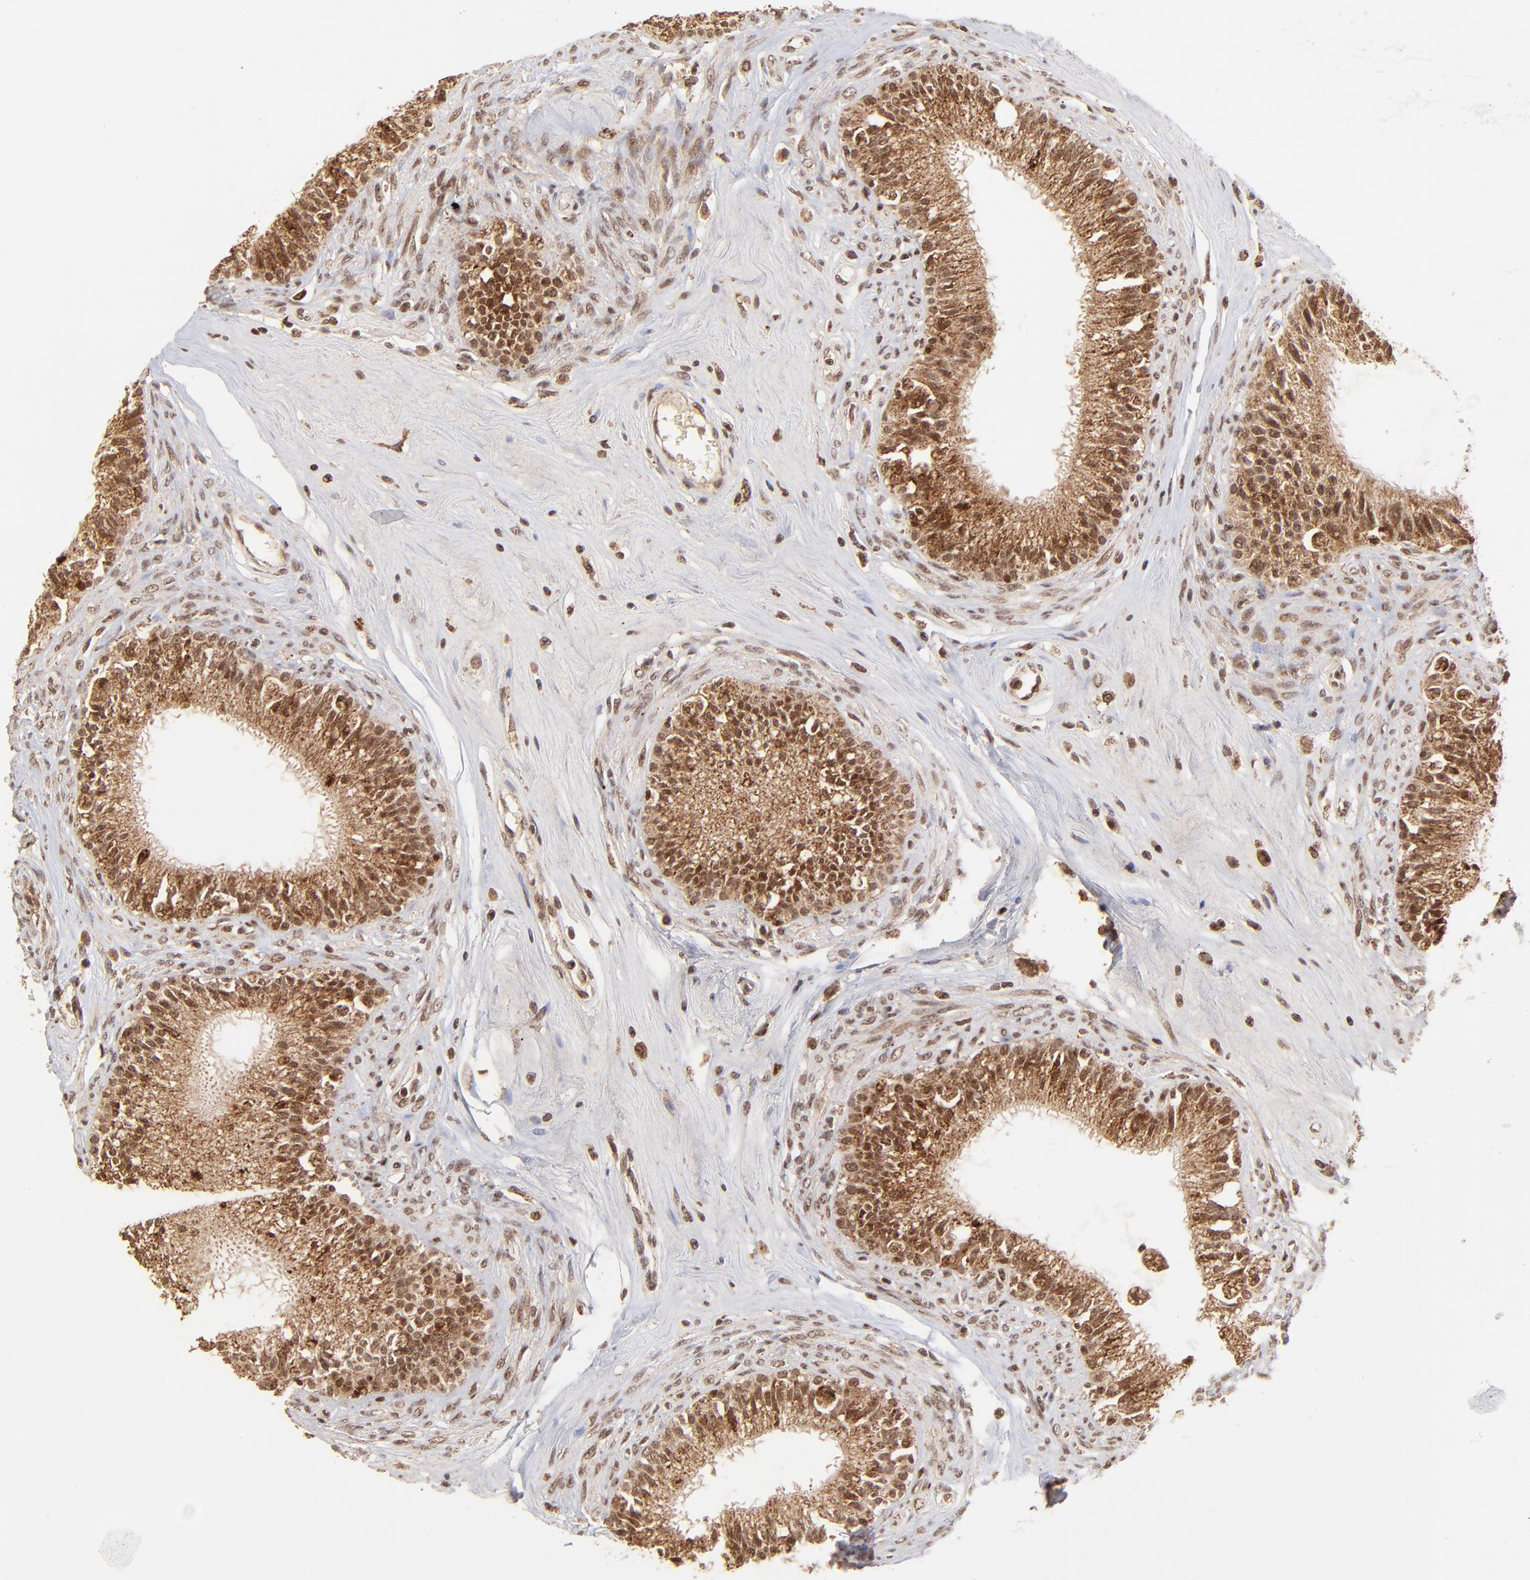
{"staining": {"intensity": "strong", "quantity": ">75%", "location": "cytoplasmic/membranous,nuclear"}, "tissue": "epididymis", "cell_type": "Glandular cells", "image_type": "normal", "snomed": [{"axis": "morphology", "description": "Normal tissue, NOS"}, {"axis": "morphology", "description": "Inflammation, NOS"}, {"axis": "topography", "description": "Epididymis"}], "caption": "Protein analysis of normal epididymis shows strong cytoplasmic/membranous,nuclear staining in approximately >75% of glandular cells.", "gene": "MED15", "patient": {"sex": "male", "age": 84}}